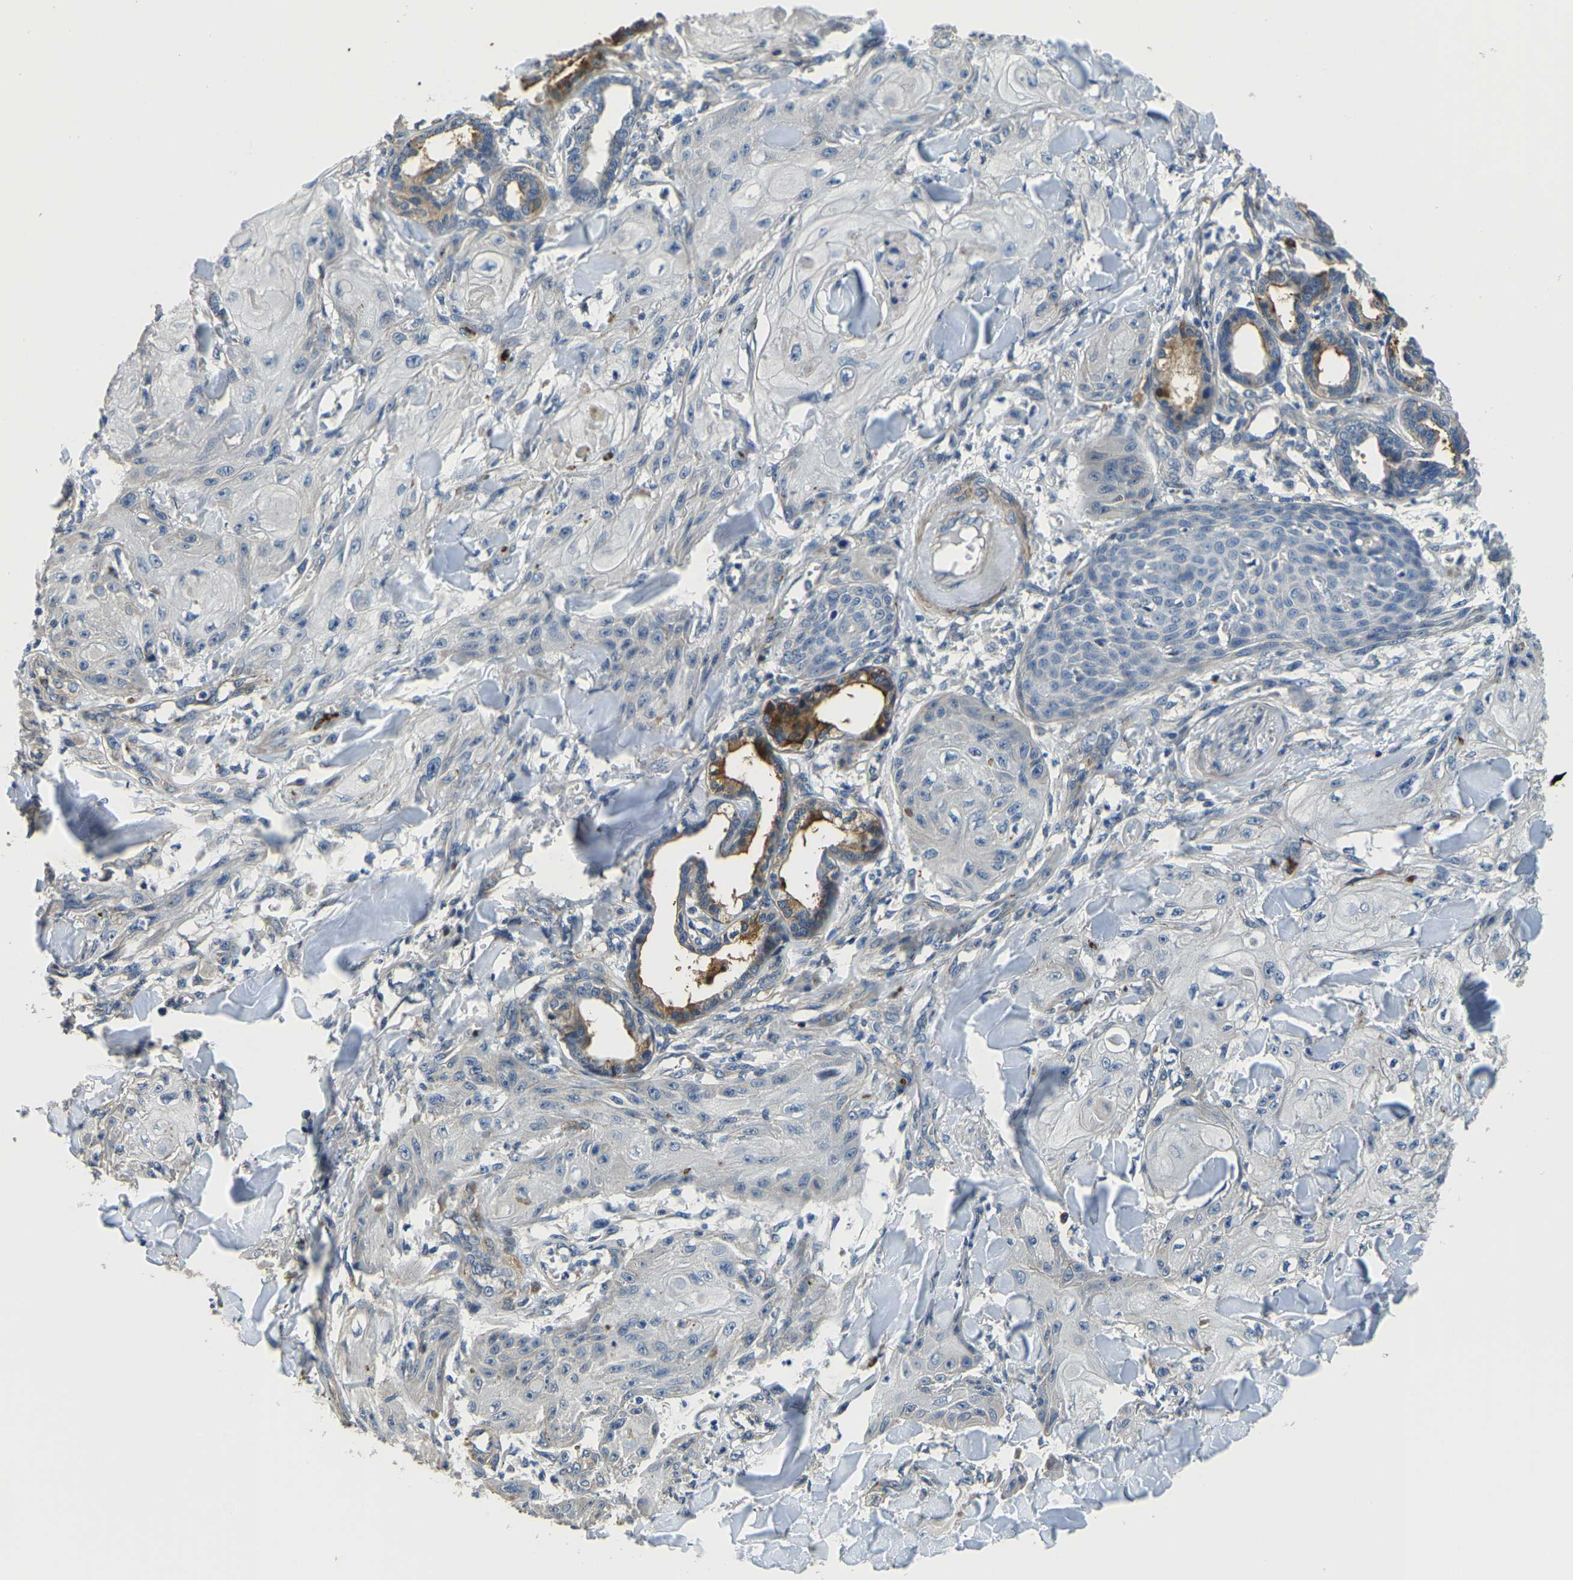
{"staining": {"intensity": "negative", "quantity": "none", "location": "none"}, "tissue": "skin cancer", "cell_type": "Tumor cells", "image_type": "cancer", "snomed": [{"axis": "morphology", "description": "Squamous cell carcinoma, NOS"}, {"axis": "topography", "description": "Skin"}], "caption": "IHC of skin cancer shows no positivity in tumor cells.", "gene": "RNF39", "patient": {"sex": "male", "age": 74}}